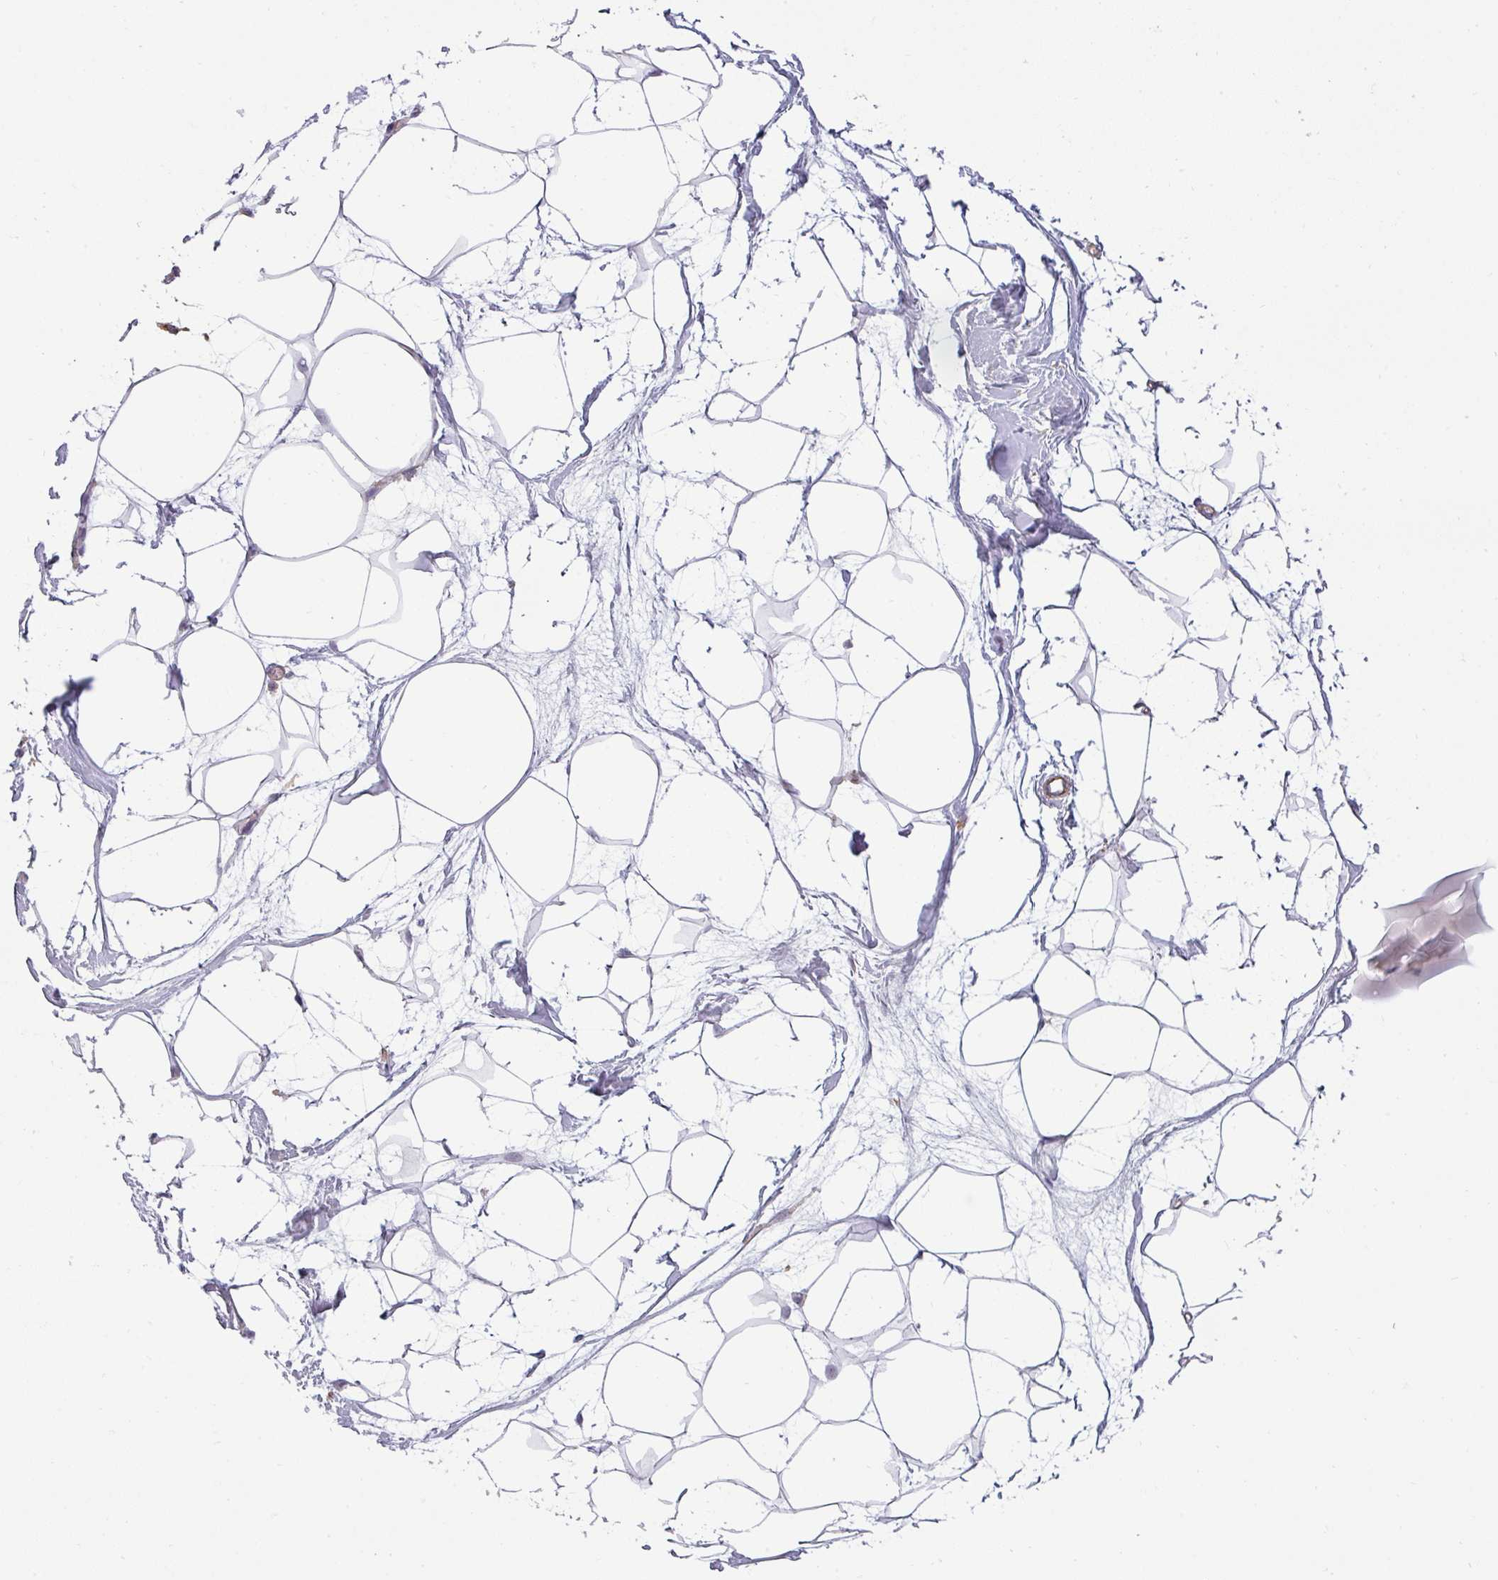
{"staining": {"intensity": "negative", "quantity": "none", "location": "none"}, "tissue": "breast", "cell_type": "Adipocytes", "image_type": "normal", "snomed": [{"axis": "morphology", "description": "Normal tissue, NOS"}, {"axis": "topography", "description": "Breast"}], "caption": "The photomicrograph reveals no staining of adipocytes in benign breast.", "gene": "ZNF835", "patient": {"sex": "female", "age": 45}}